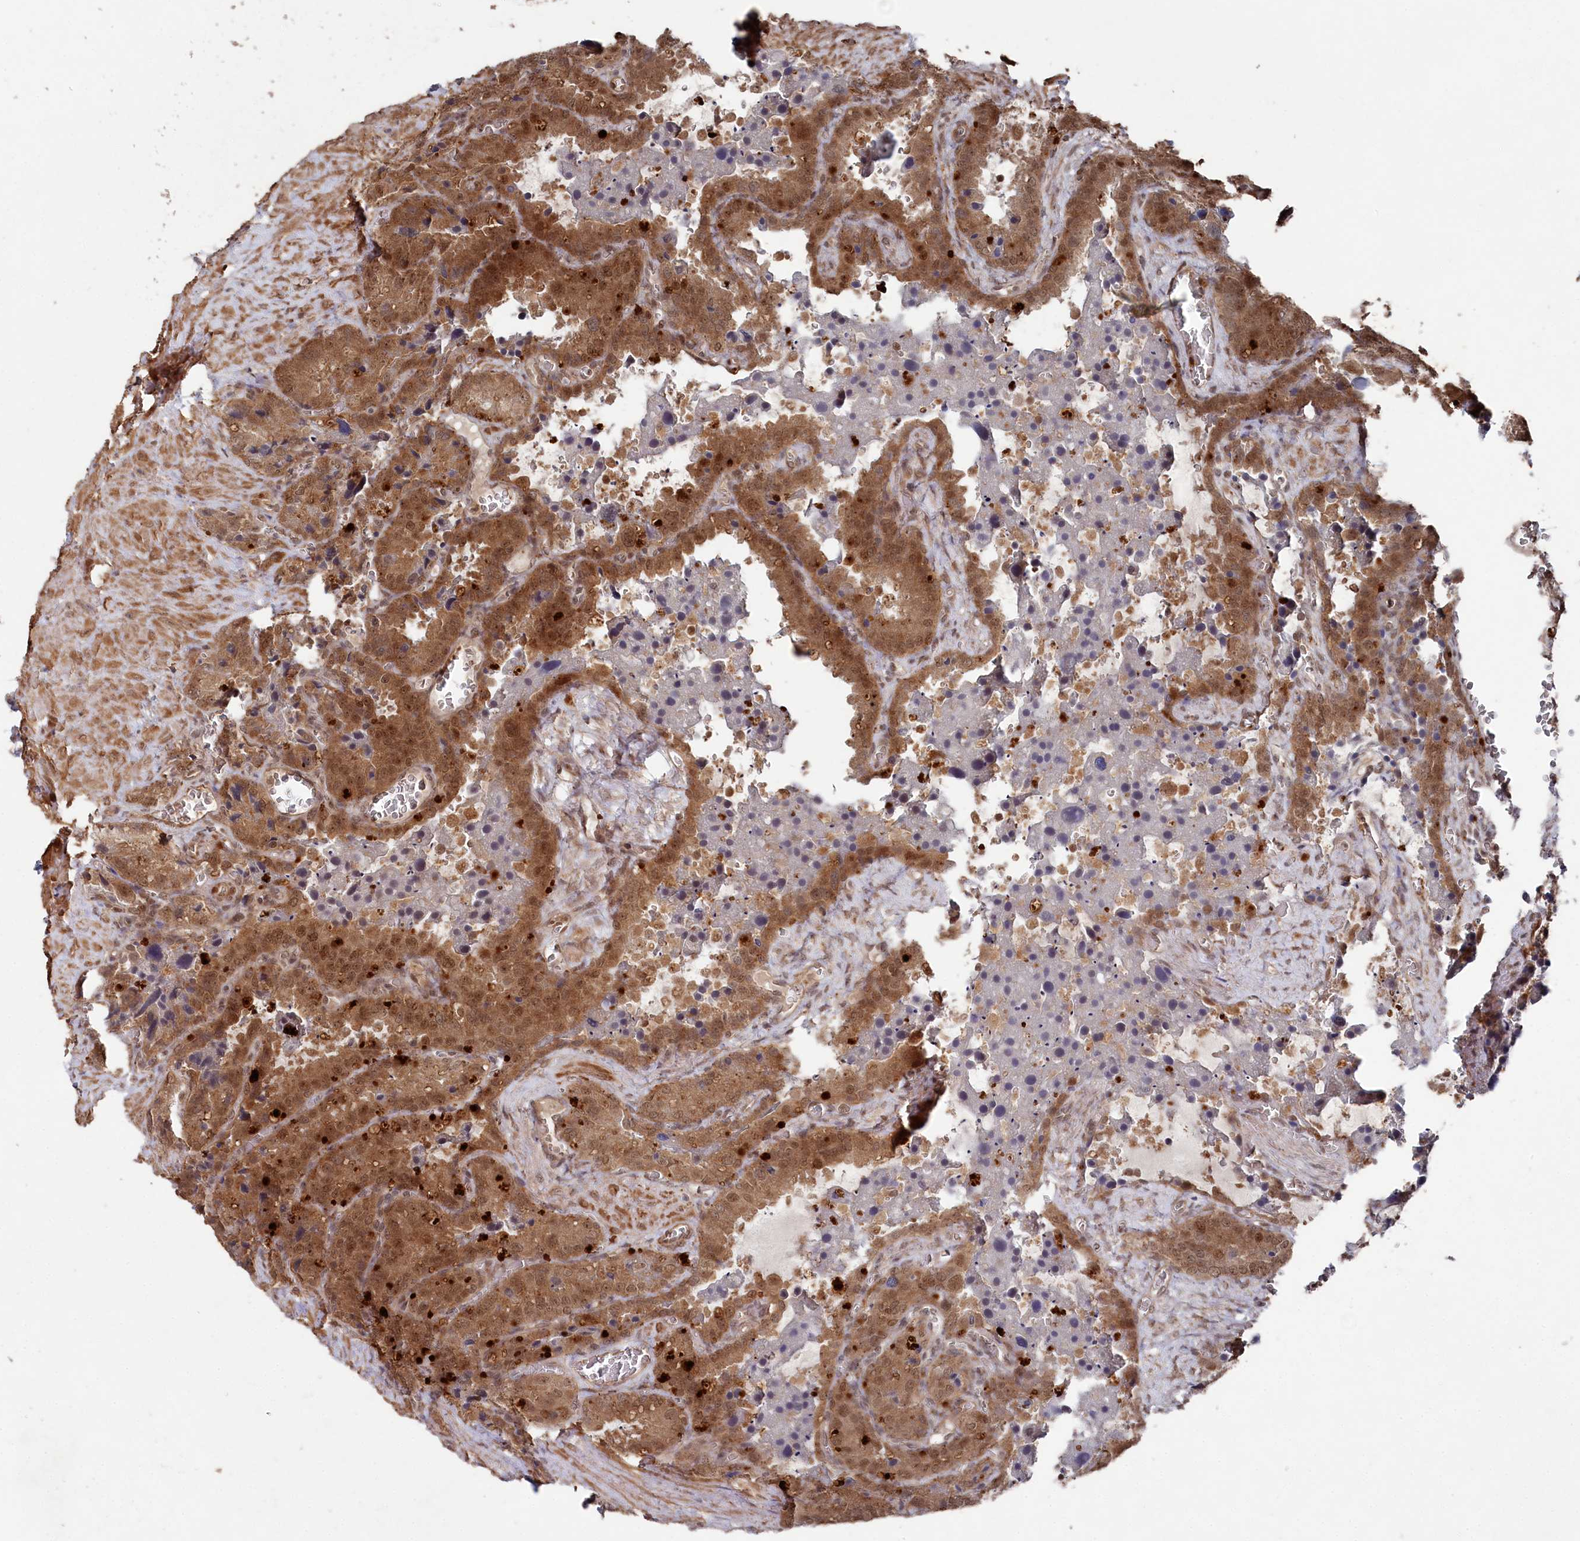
{"staining": {"intensity": "moderate", "quantity": ">75%", "location": "cytoplasmic/membranous,nuclear"}, "tissue": "seminal vesicle", "cell_type": "Glandular cells", "image_type": "normal", "snomed": [{"axis": "morphology", "description": "Normal tissue, NOS"}, {"axis": "topography", "description": "Seminal veicle"}], "caption": "DAB (3,3'-diaminobenzidine) immunohistochemical staining of benign human seminal vesicle demonstrates moderate cytoplasmic/membranous,nuclear protein staining in about >75% of glandular cells. Nuclei are stained in blue.", "gene": "BORCS7", "patient": {"sex": "male", "age": 62}}